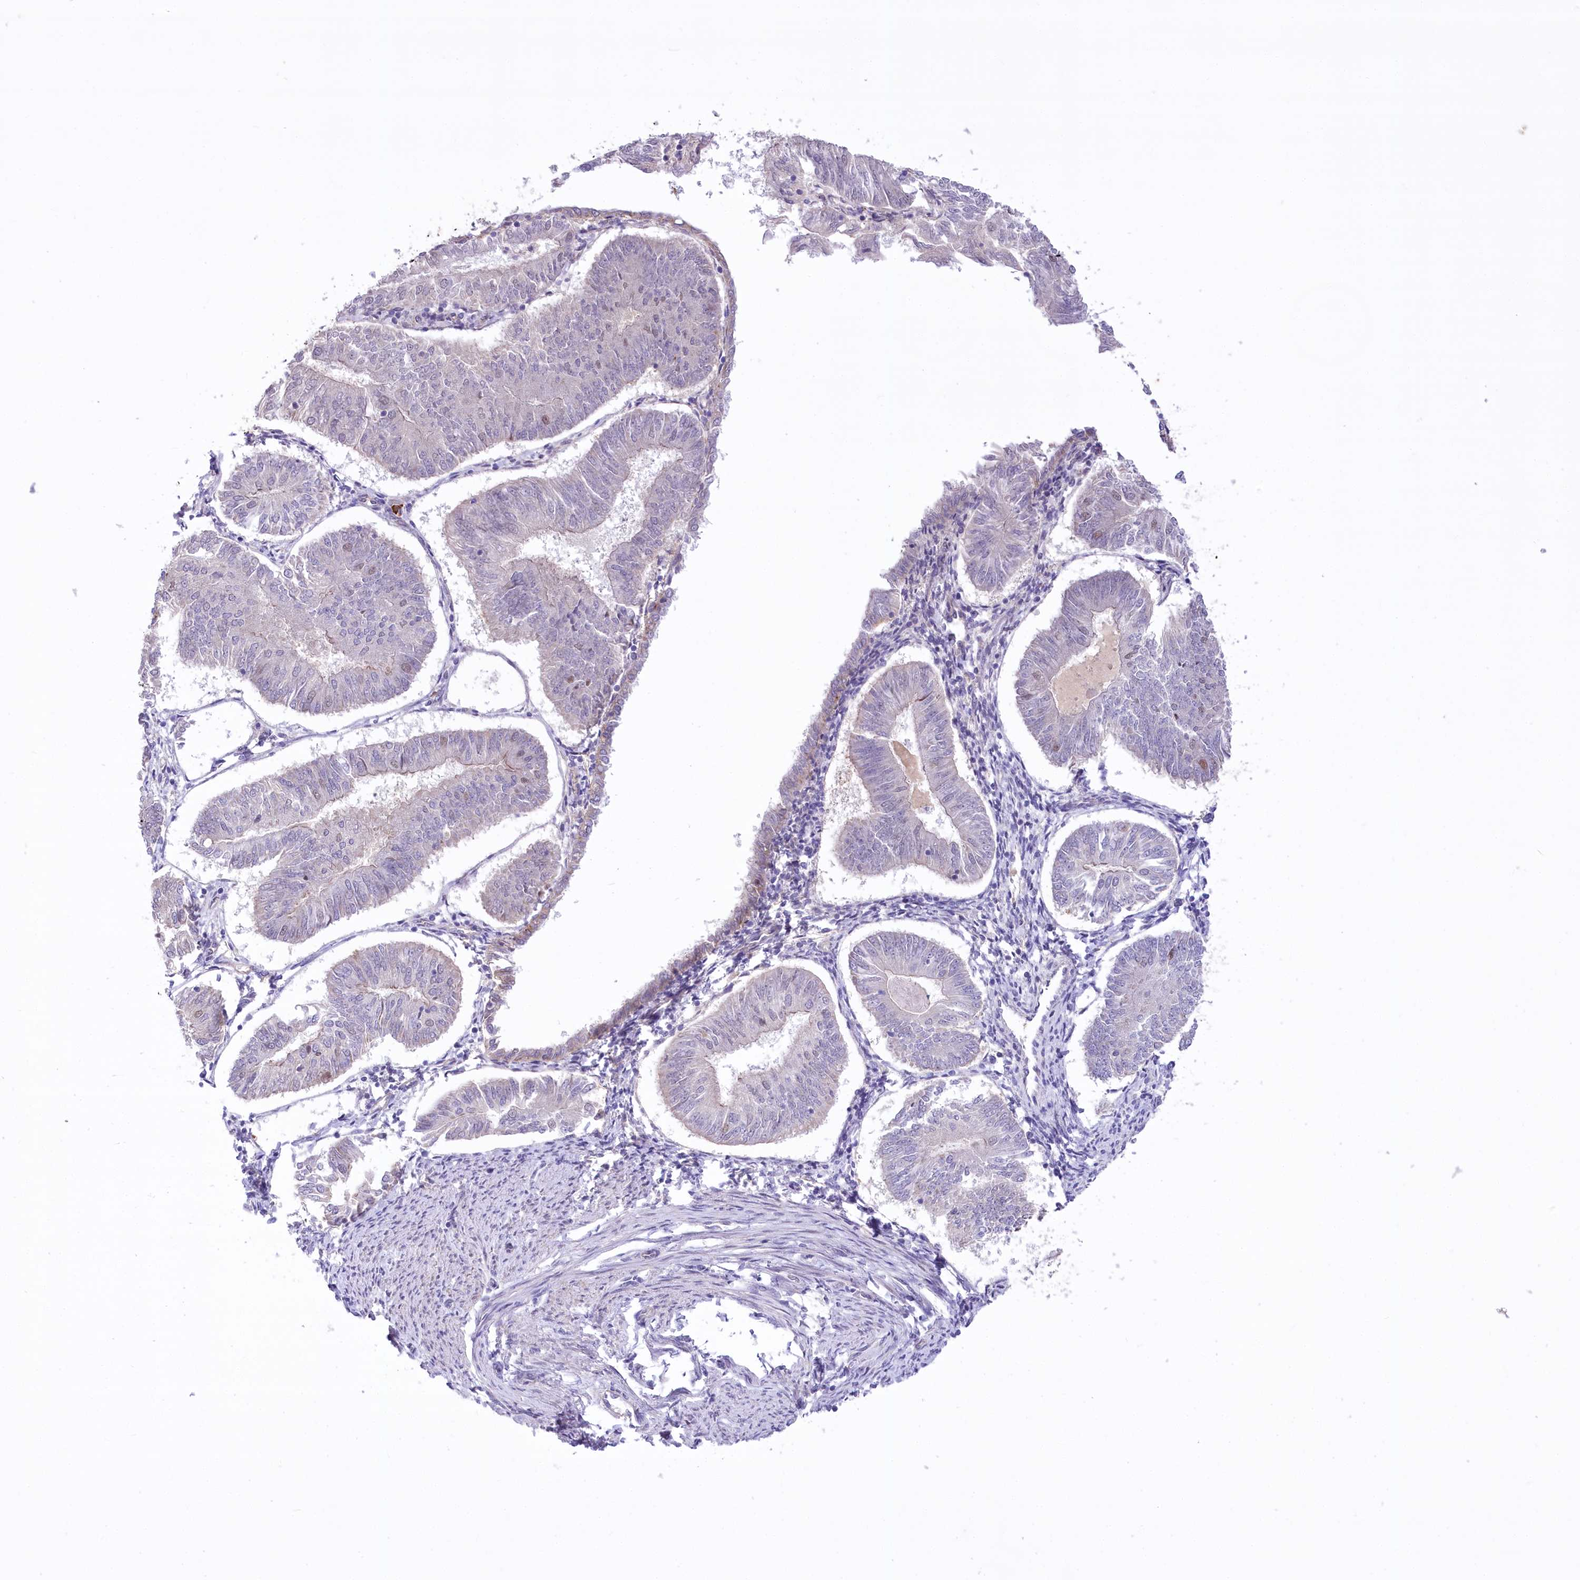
{"staining": {"intensity": "negative", "quantity": "none", "location": "none"}, "tissue": "endometrial cancer", "cell_type": "Tumor cells", "image_type": "cancer", "snomed": [{"axis": "morphology", "description": "Adenocarcinoma, NOS"}, {"axis": "topography", "description": "Endometrium"}], "caption": "Human adenocarcinoma (endometrial) stained for a protein using IHC exhibits no staining in tumor cells.", "gene": "CEP164", "patient": {"sex": "female", "age": 58}}